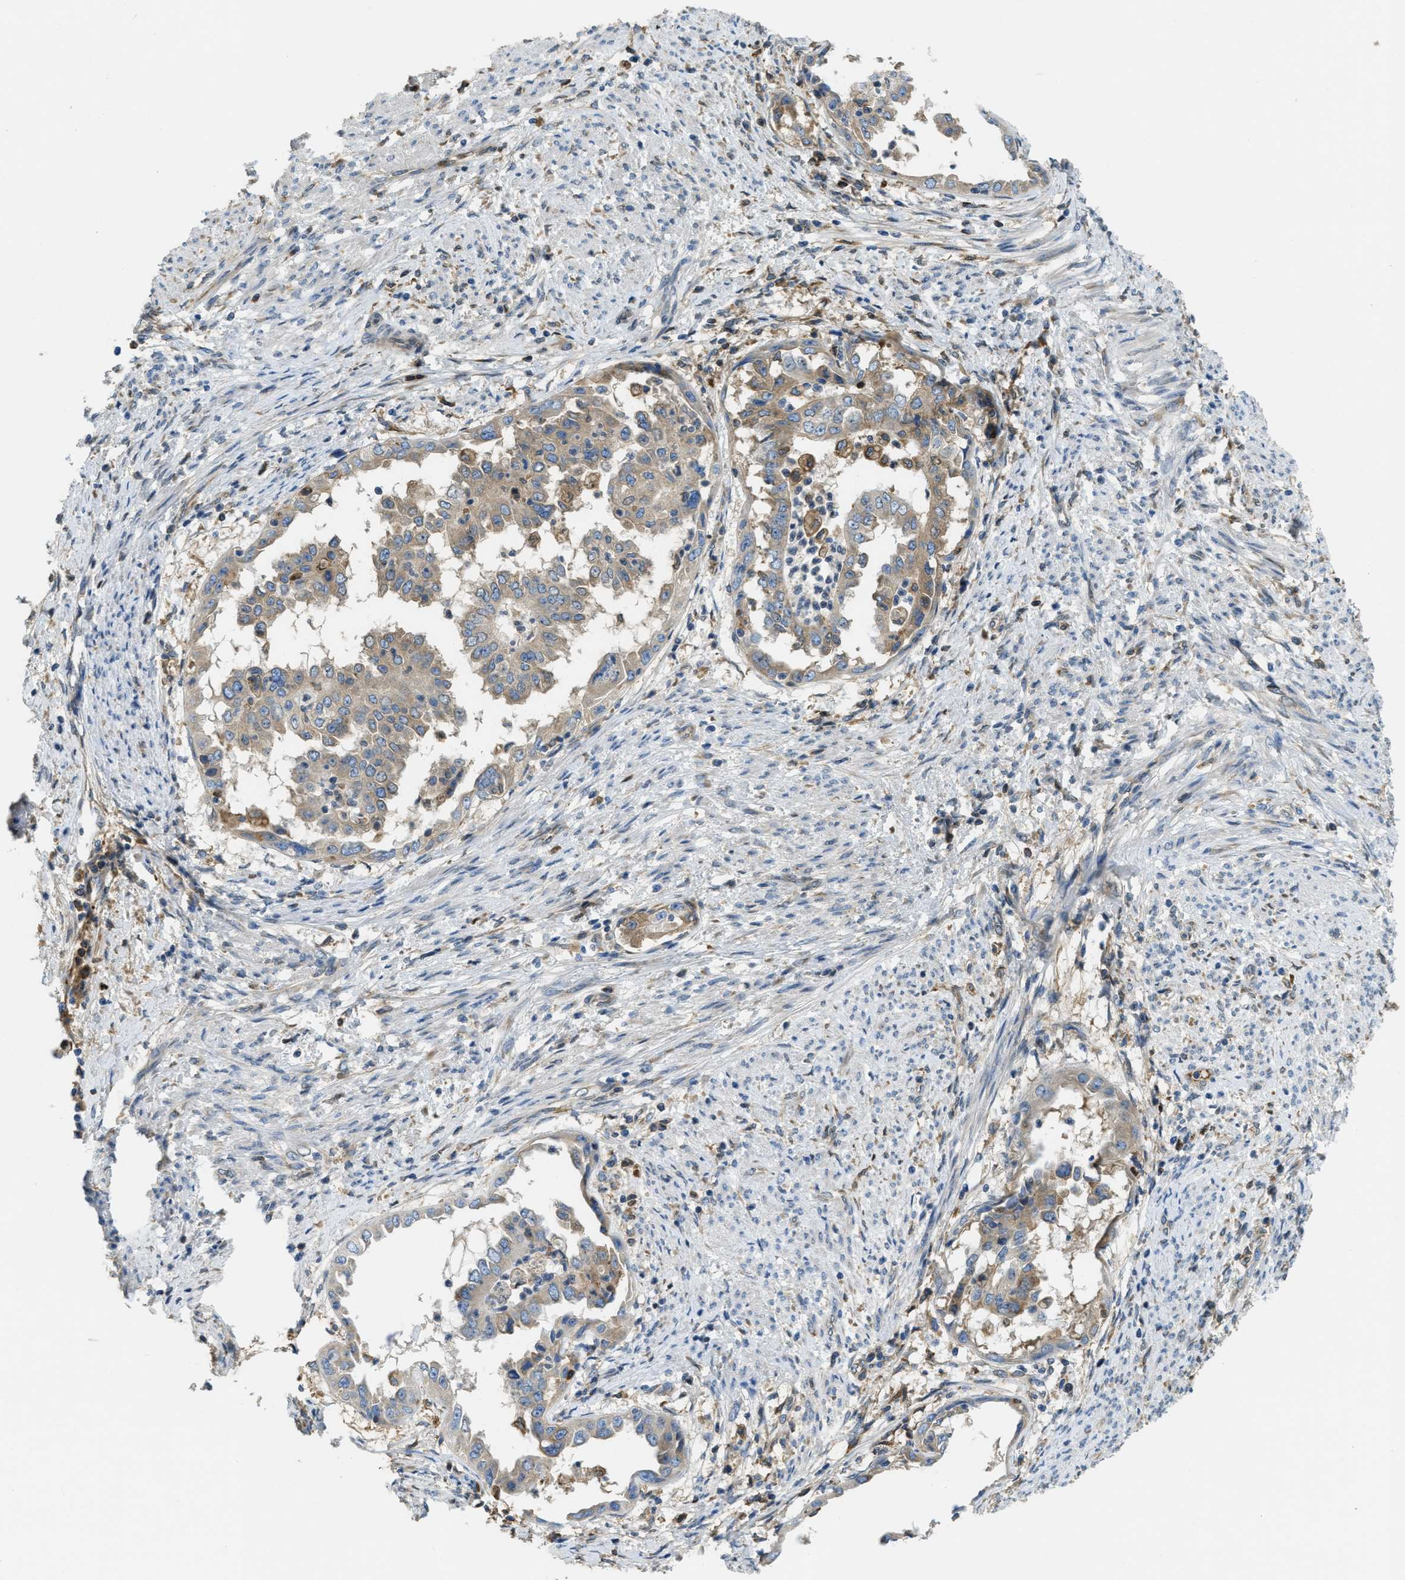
{"staining": {"intensity": "weak", "quantity": "25%-75%", "location": "cytoplasmic/membranous"}, "tissue": "endometrial cancer", "cell_type": "Tumor cells", "image_type": "cancer", "snomed": [{"axis": "morphology", "description": "Adenocarcinoma, NOS"}, {"axis": "topography", "description": "Endometrium"}], "caption": "A brown stain highlights weak cytoplasmic/membranous expression of a protein in endometrial cancer tumor cells.", "gene": "MPDU1", "patient": {"sex": "female", "age": 85}}